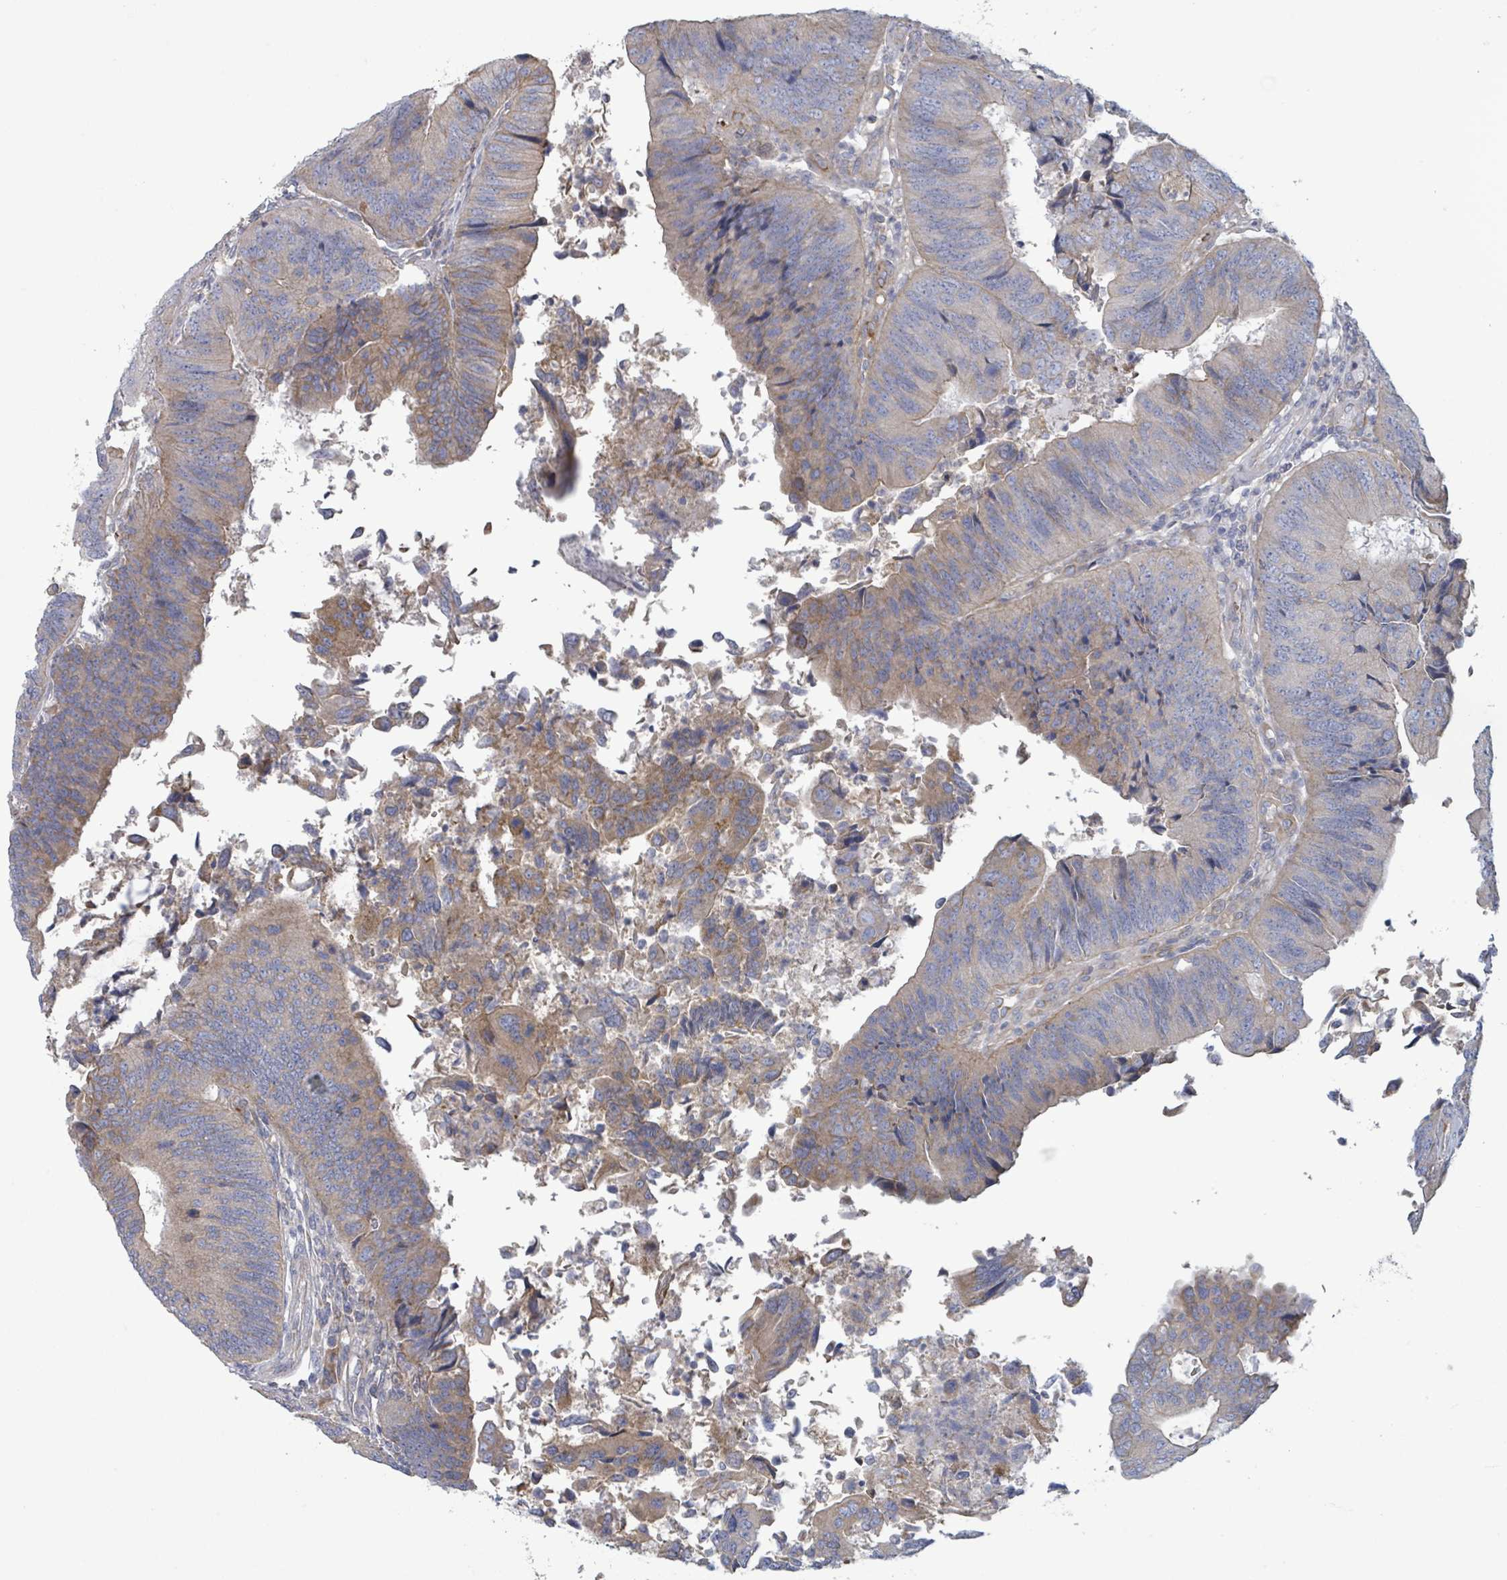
{"staining": {"intensity": "weak", "quantity": "25%-75%", "location": "cytoplasmic/membranous"}, "tissue": "colorectal cancer", "cell_type": "Tumor cells", "image_type": "cancer", "snomed": [{"axis": "morphology", "description": "Adenocarcinoma, NOS"}, {"axis": "topography", "description": "Colon"}], "caption": "Human colorectal cancer stained with a brown dye demonstrates weak cytoplasmic/membranous positive positivity in about 25%-75% of tumor cells.", "gene": "COL13A1", "patient": {"sex": "female", "age": 67}}